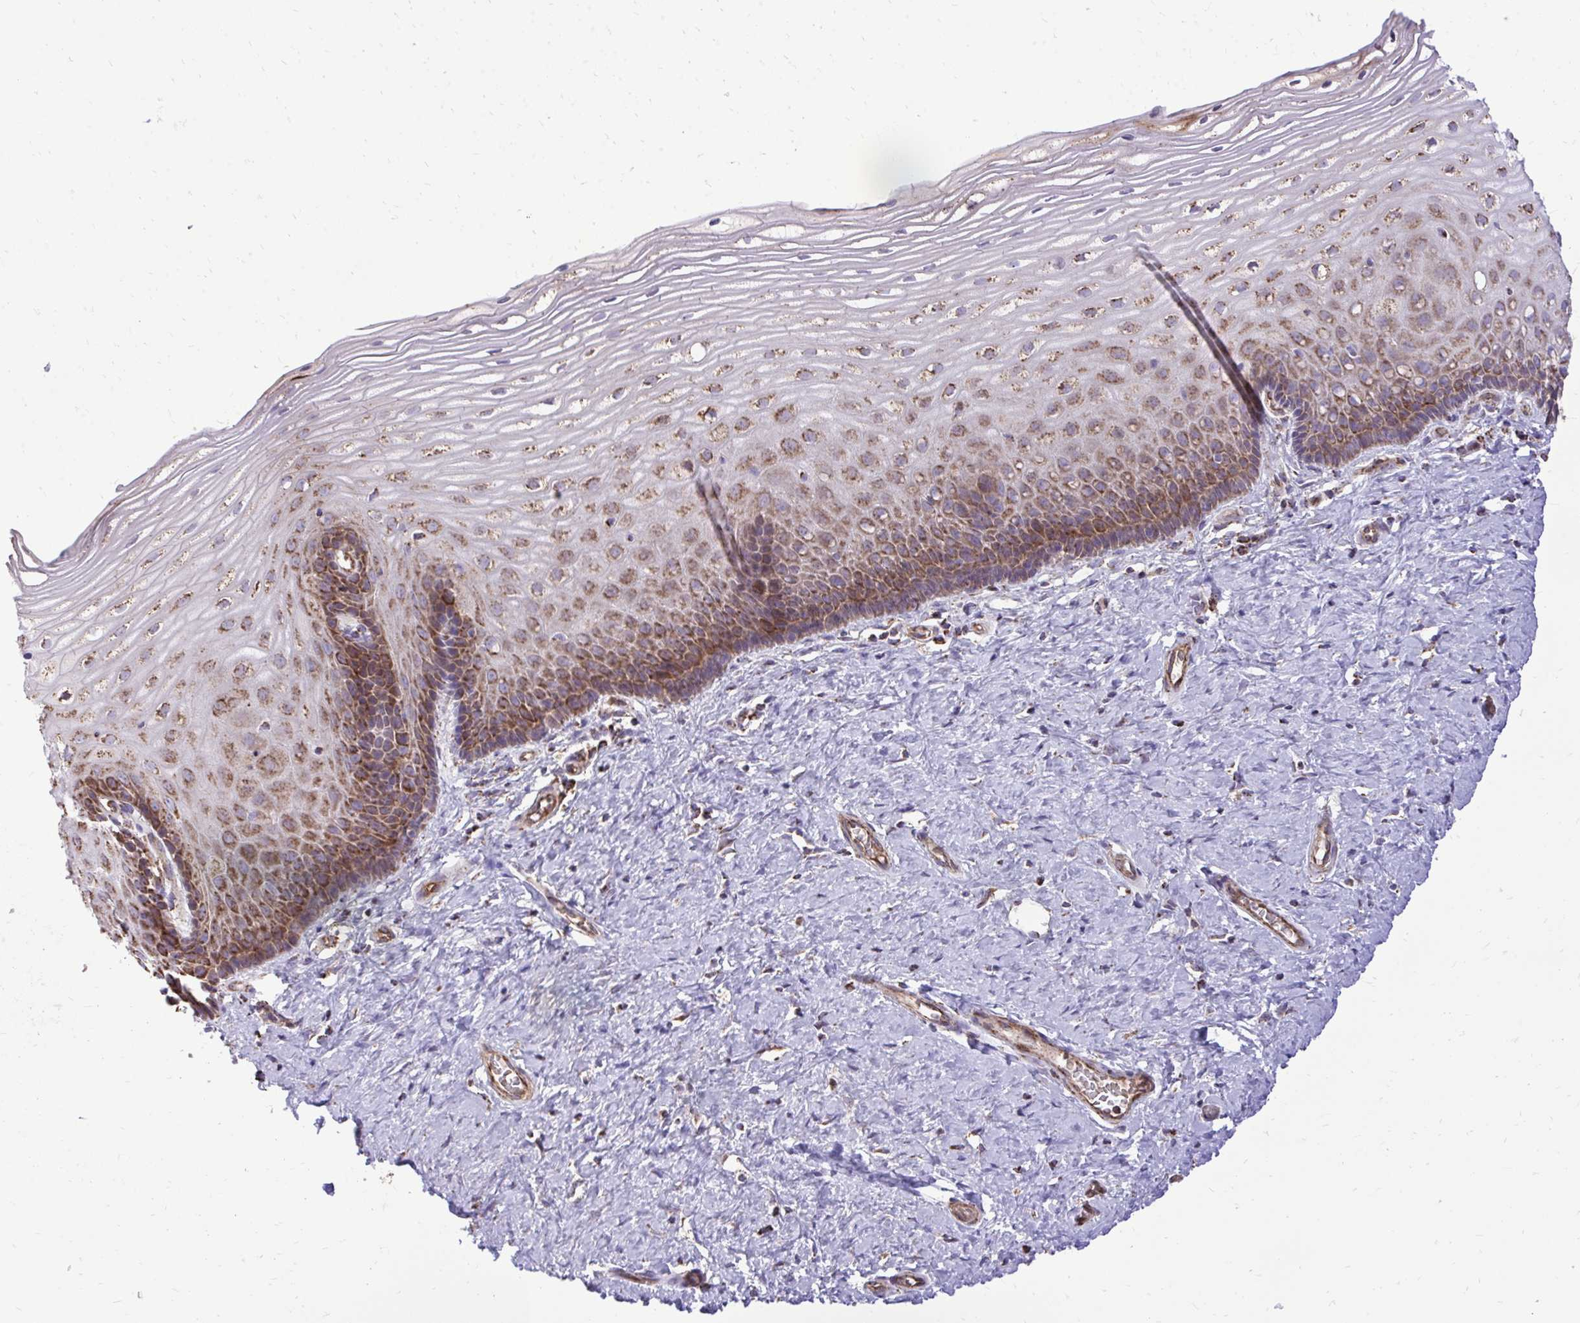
{"staining": {"intensity": "moderate", "quantity": ">75%", "location": "cytoplasmic/membranous"}, "tissue": "cervix", "cell_type": "Glandular cells", "image_type": "normal", "snomed": [{"axis": "morphology", "description": "Normal tissue, NOS"}, {"axis": "topography", "description": "Cervix"}], "caption": "Immunohistochemical staining of unremarkable human cervix exhibits medium levels of moderate cytoplasmic/membranous expression in about >75% of glandular cells.", "gene": "UBE2C", "patient": {"sex": "female", "age": 37}}